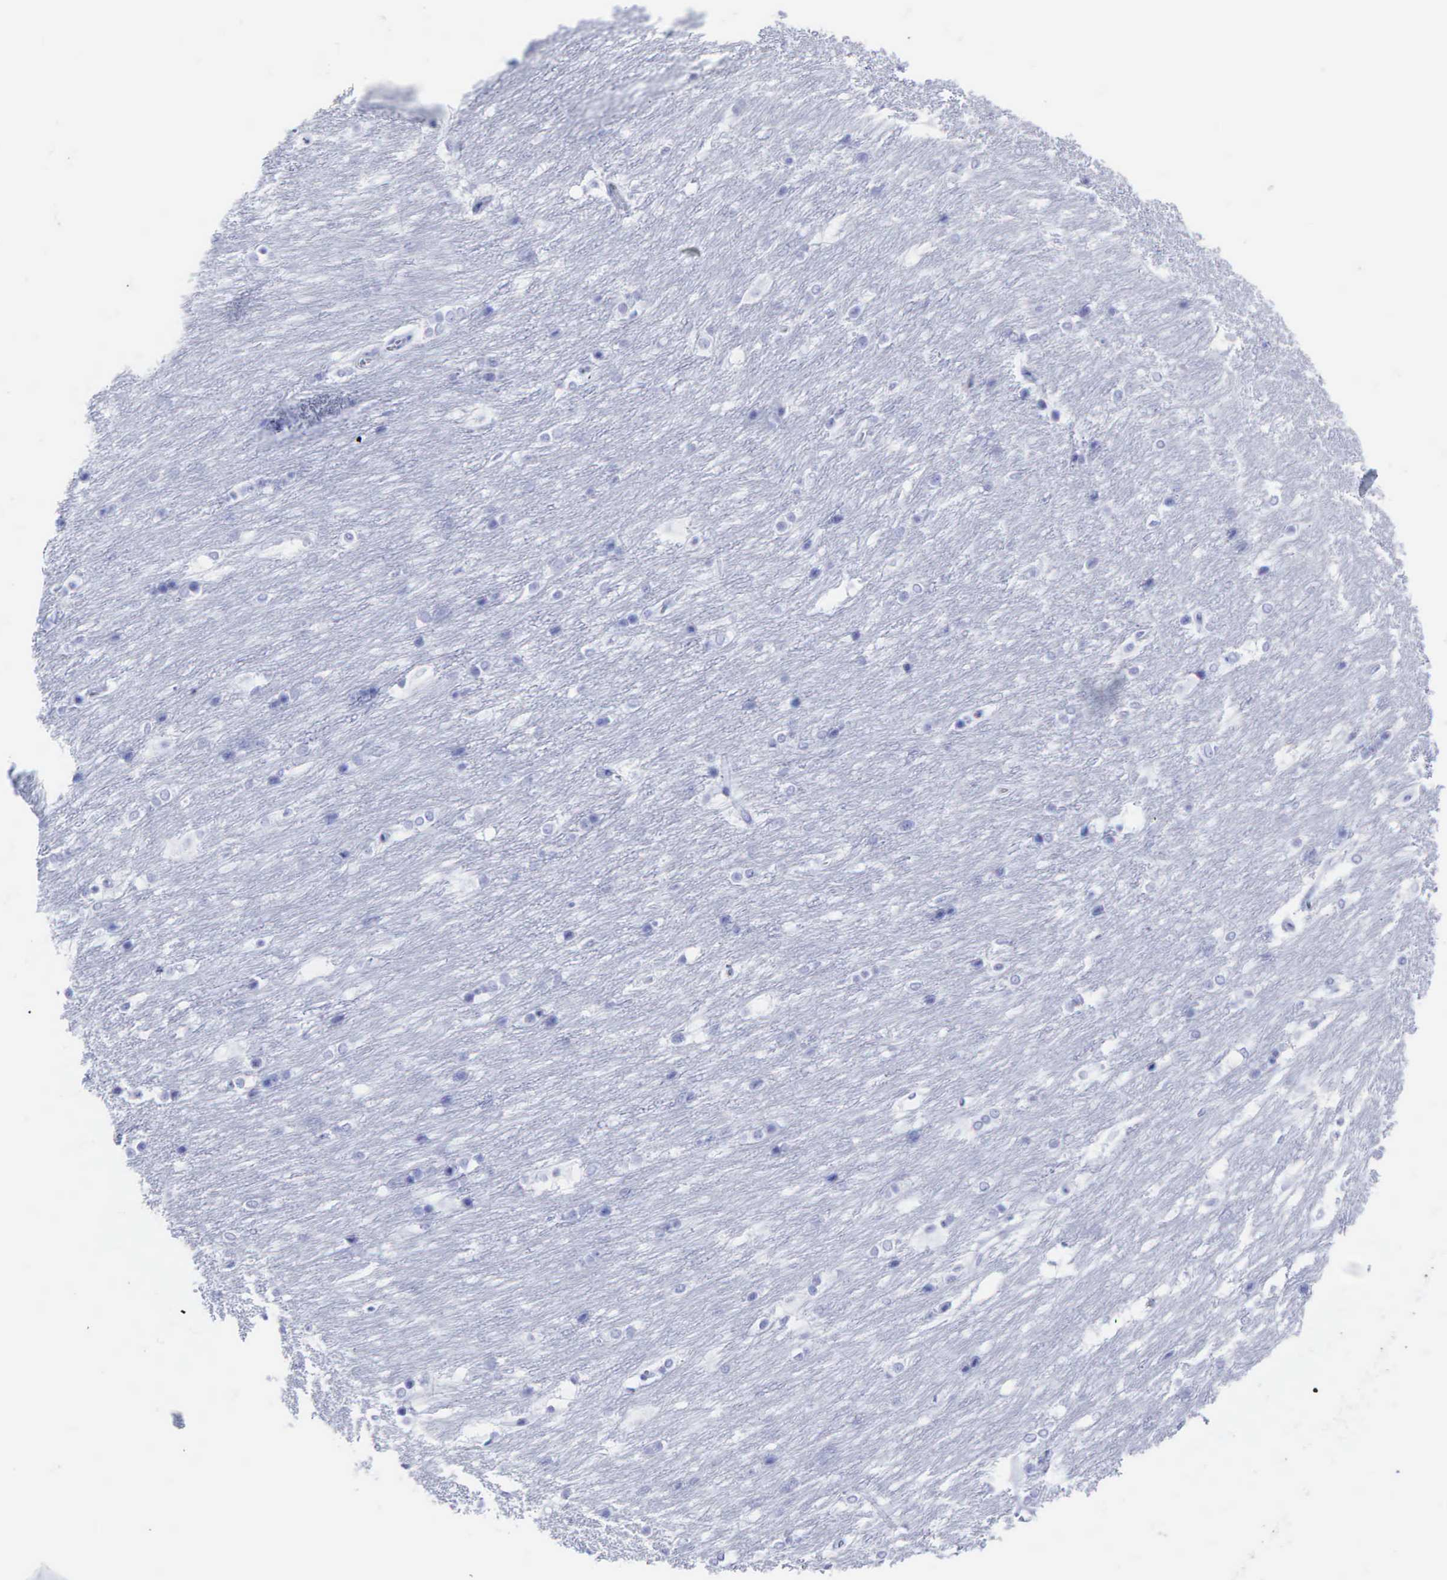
{"staining": {"intensity": "negative", "quantity": "none", "location": "none"}, "tissue": "caudate", "cell_type": "Glial cells", "image_type": "normal", "snomed": [{"axis": "morphology", "description": "Normal tissue, NOS"}, {"axis": "topography", "description": "Lateral ventricle wall"}], "caption": "Benign caudate was stained to show a protein in brown. There is no significant positivity in glial cells. (Stains: DAB IHC with hematoxylin counter stain, Microscopy: brightfield microscopy at high magnification).", "gene": "CEACAM5", "patient": {"sex": "female", "age": 19}}